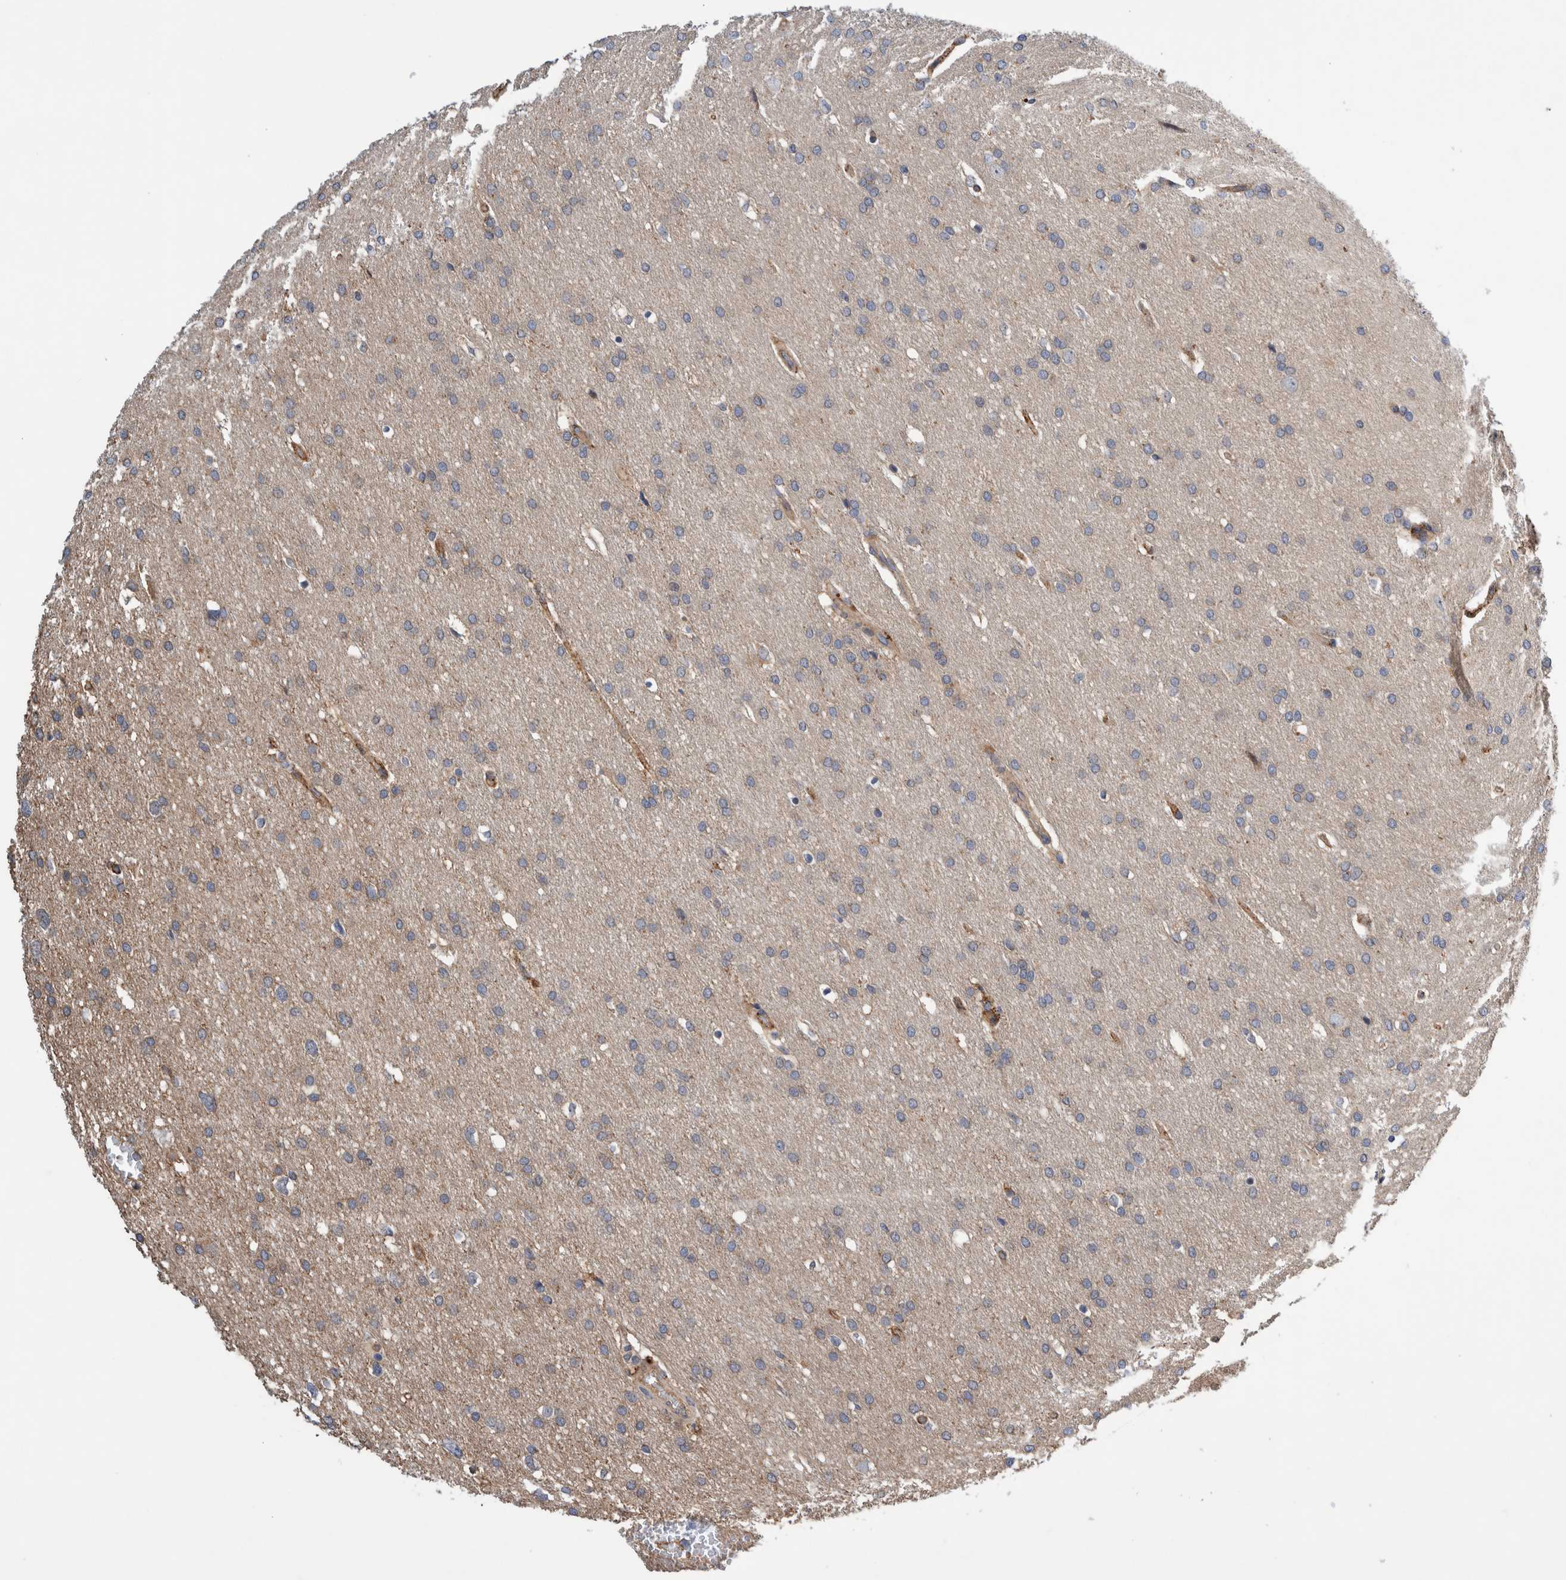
{"staining": {"intensity": "weak", "quantity": "<25%", "location": "cytoplasmic/membranous"}, "tissue": "glioma", "cell_type": "Tumor cells", "image_type": "cancer", "snomed": [{"axis": "morphology", "description": "Glioma, malignant, Low grade"}, {"axis": "topography", "description": "Brain"}], "caption": "There is no significant staining in tumor cells of glioma.", "gene": "PIK3R6", "patient": {"sex": "female", "age": 37}}